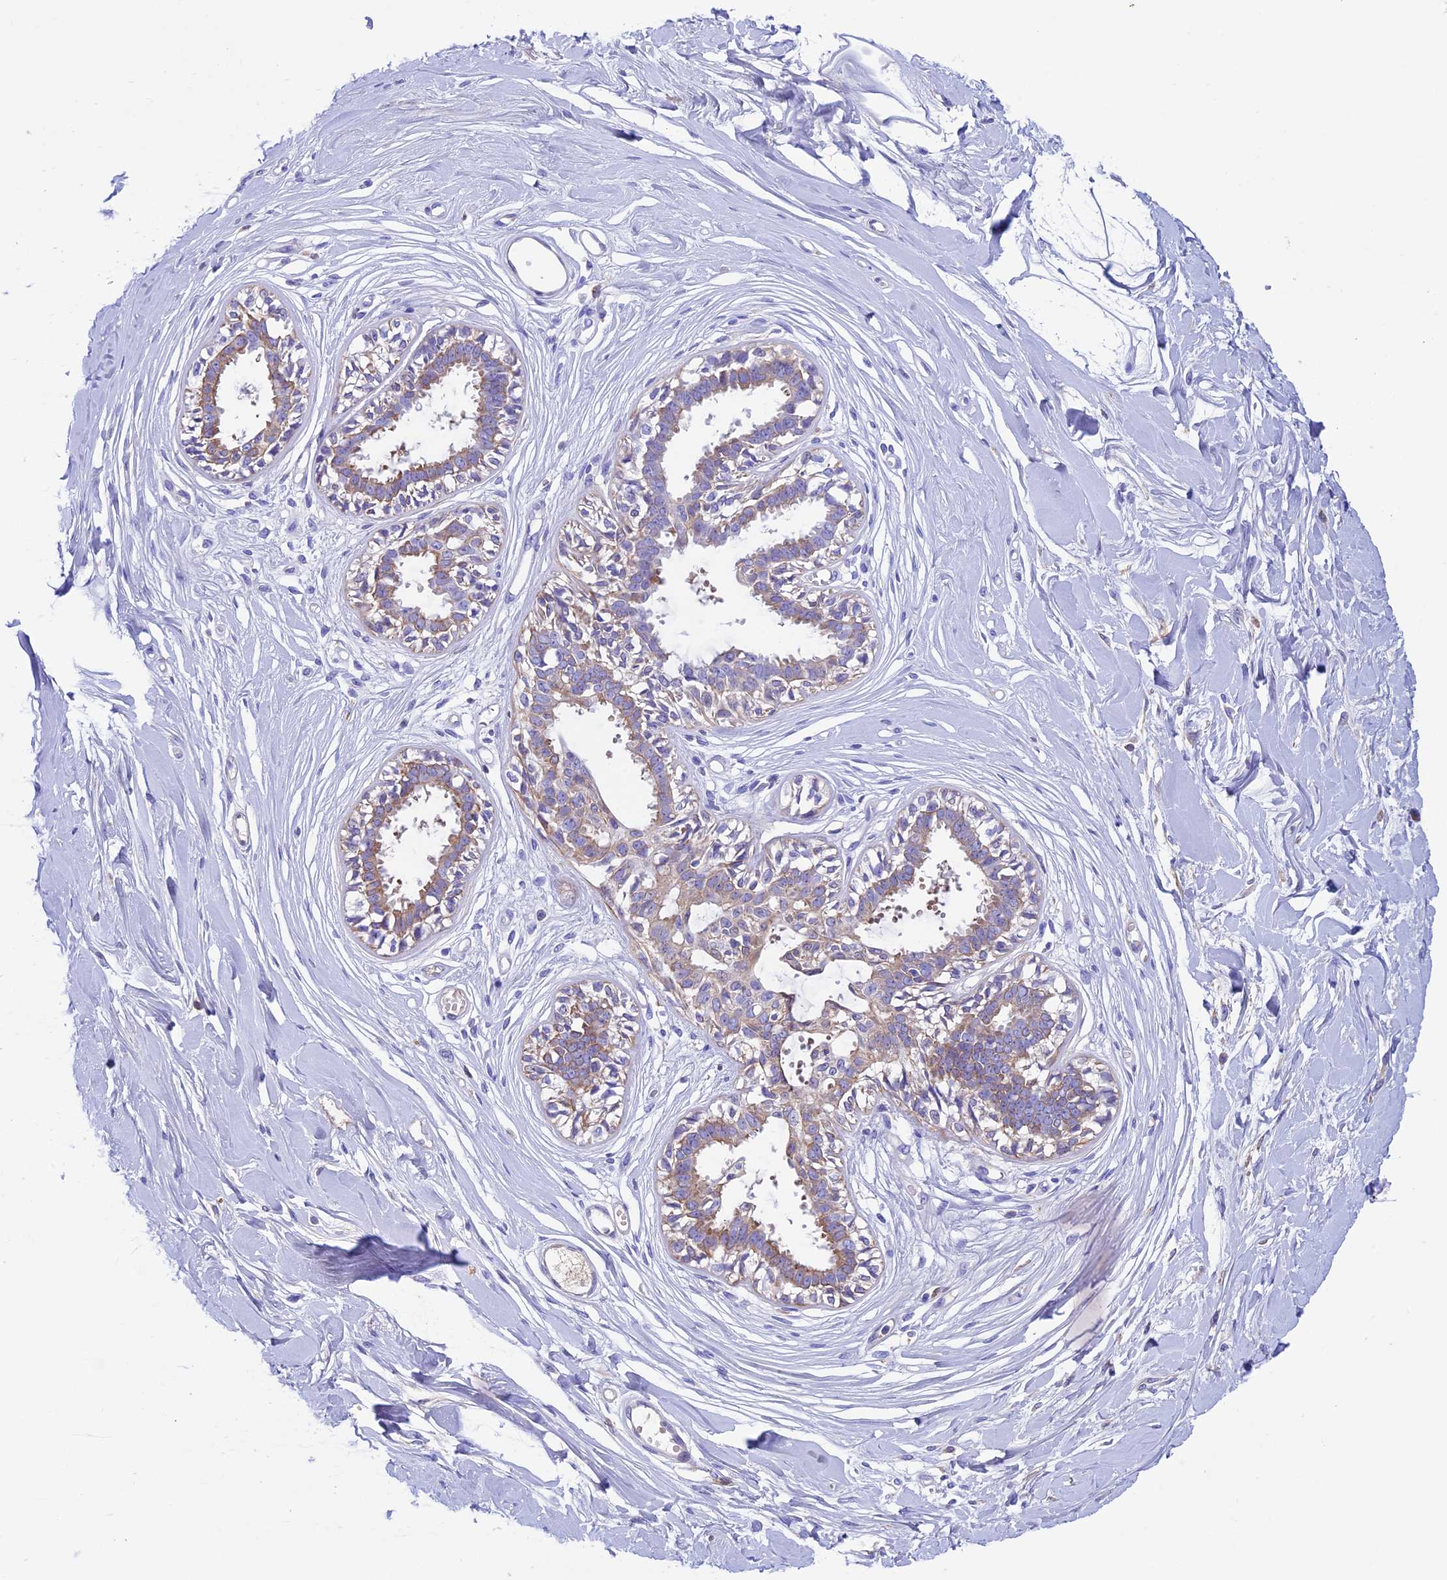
{"staining": {"intensity": "negative", "quantity": "none", "location": "none"}, "tissue": "breast", "cell_type": "Adipocytes", "image_type": "normal", "snomed": [{"axis": "morphology", "description": "Normal tissue, NOS"}, {"axis": "topography", "description": "Breast"}], "caption": "DAB (3,3'-diaminobenzidine) immunohistochemical staining of unremarkable breast displays no significant staining in adipocytes.", "gene": "IGSF6", "patient": {"sex": "female", "age": 45}}